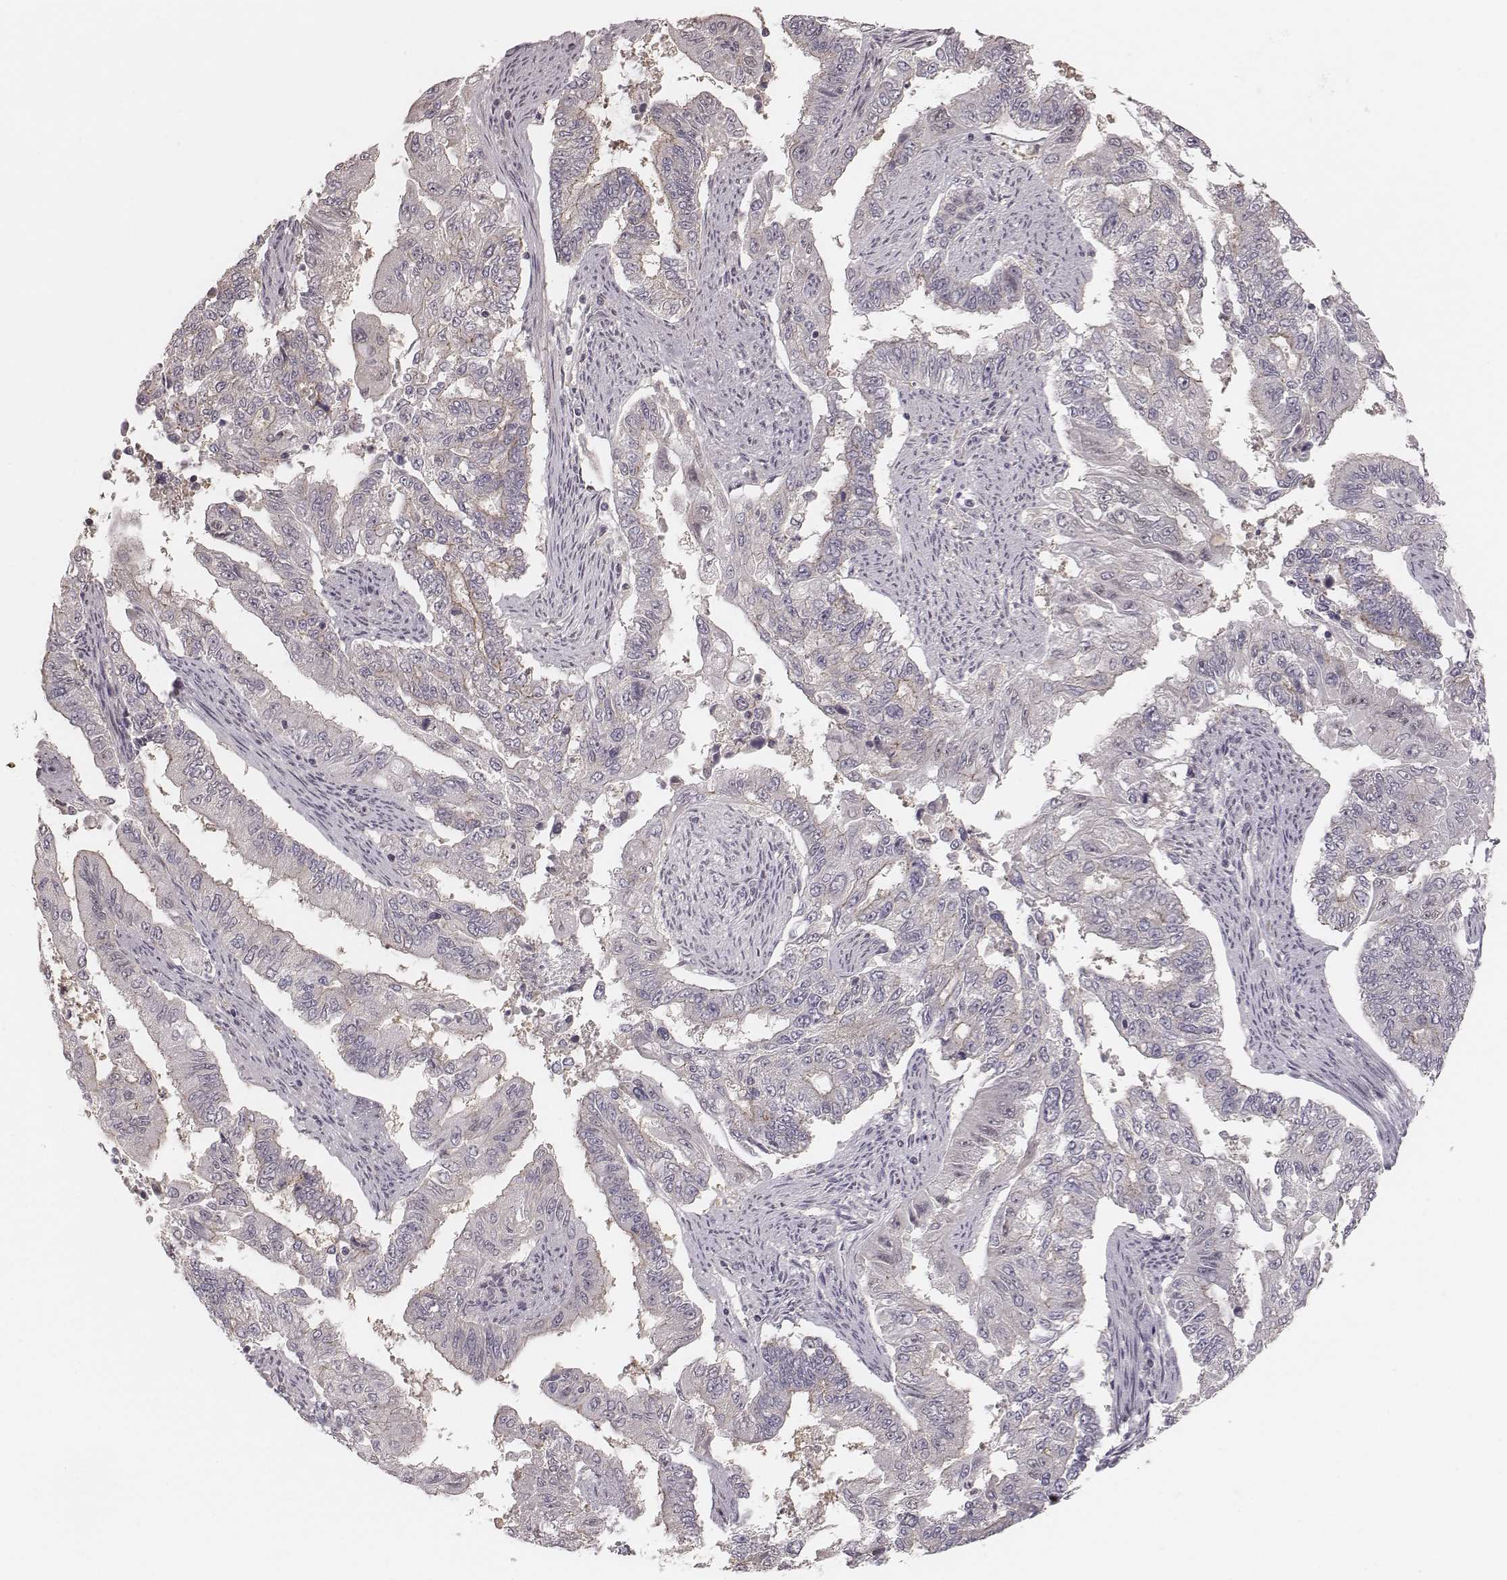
{"staining": {"intensity": "weak", "quantity": "<25%", "location": "cytoplasmic/membranous"}, "tissue": "endometrial cancer", "cell_type": "Tumor cells", "image_type": "cancer", "snomed": [{"axis": "morphology", "description": "Adenocarcinoma, NOS"}, {"axis": "topography", "description": "Uterus"}], "caption": "The histopathology image reveals no significant expression in tumor cells of endometrial adenocarcinoma. (DAB (3,3'-diaminobenzidine) immunohistochemistry, high magnification).", "gene": "TDRD5", "patient": {"sex": "female", "age": 59}}